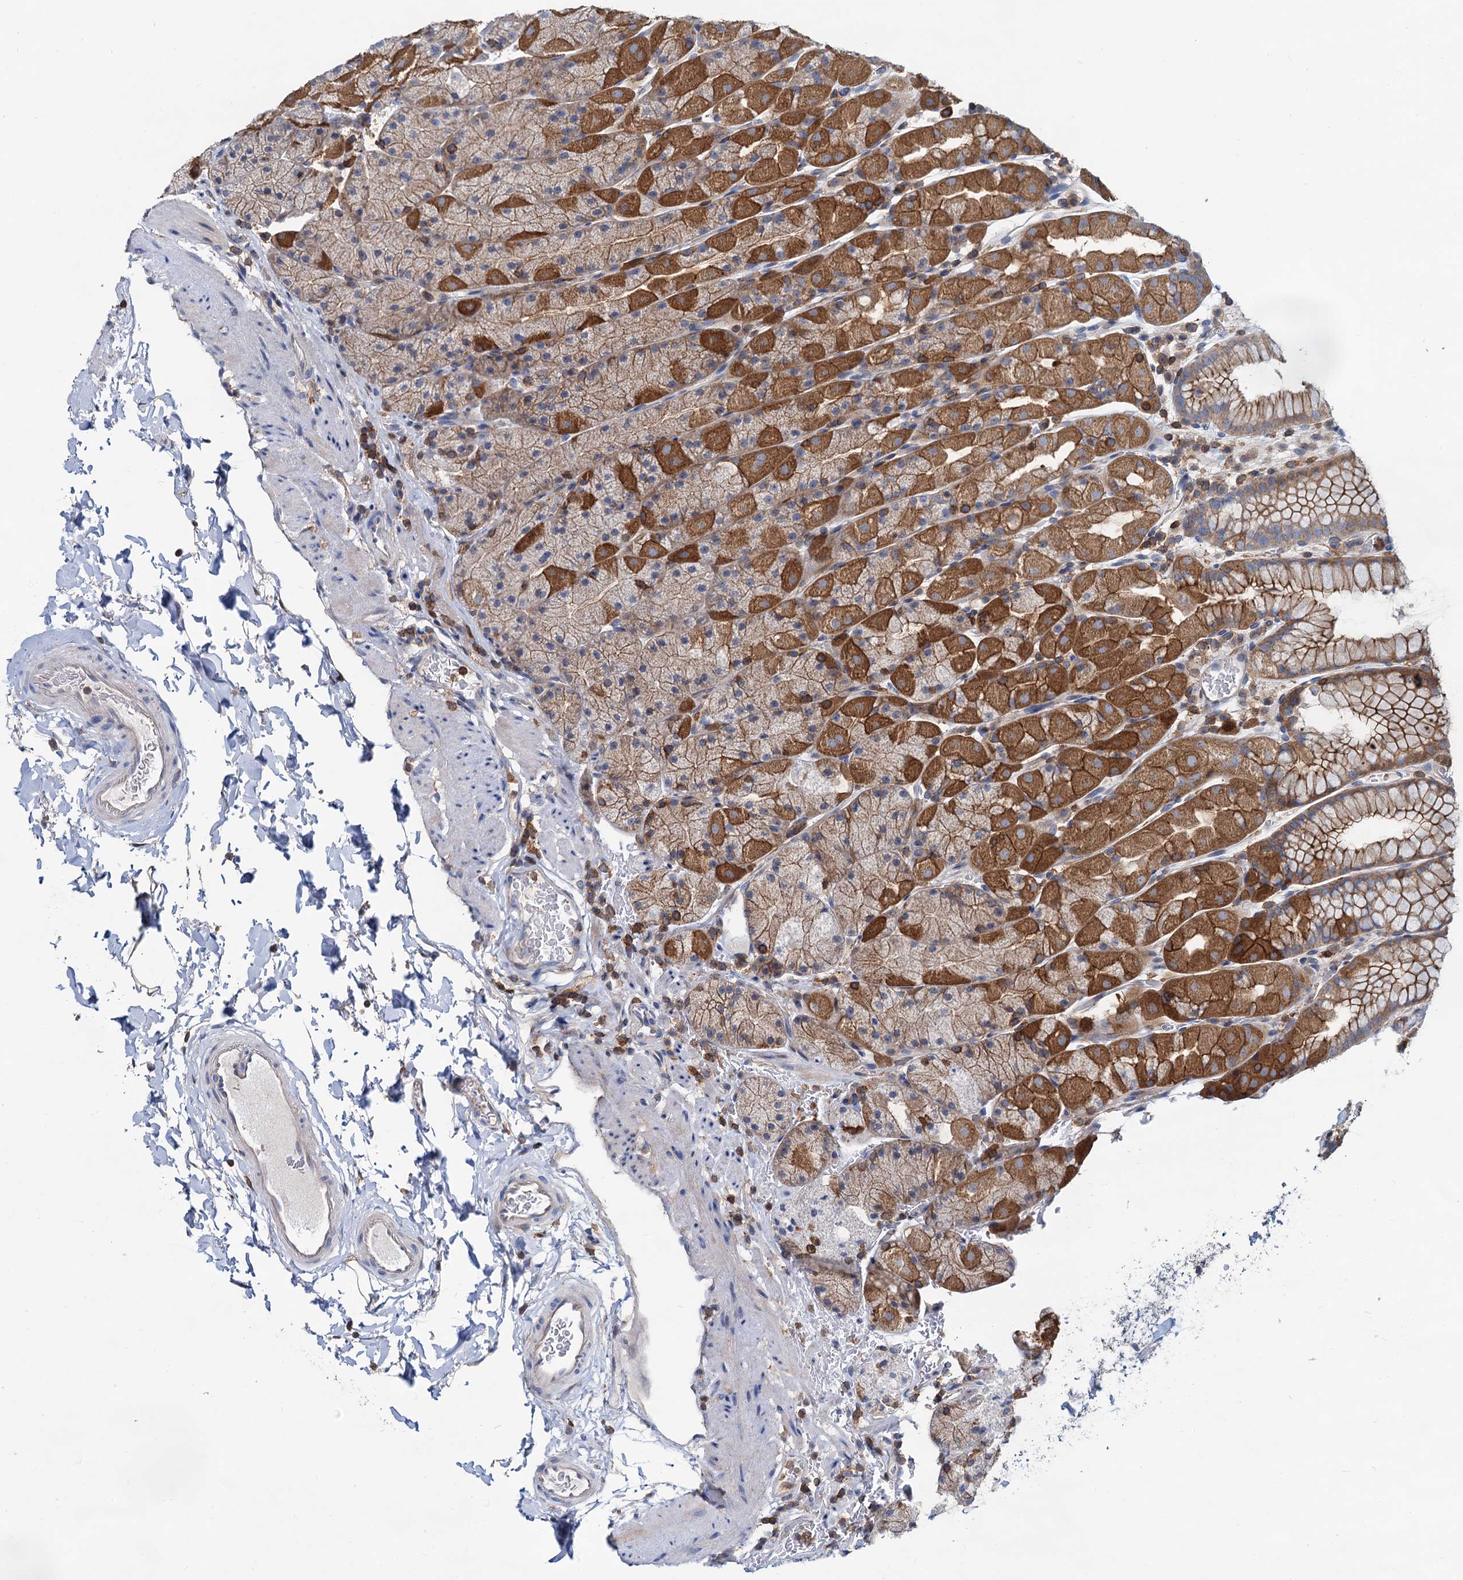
{"staining": {"intensity": "strong", "quantity": ">75%", "location": "cytoplasmic/membranous"}, "tissue": "stomach", "cell_type": "Glandular cells", "image_type": "normal", "snomed": [{"axis": "morphology", "description": "Normal tissue, NOS"}, {"axis": "topography", "description": "Stomach, upper"}, {"axis": "topography", "description": "Stomach, lower"}], "caption": "A high amount of strong cytoplasmic/membranous positivity is identified in about >75% of glandular cells in unremarkable stomach.", "gene": "LRCH4", "patient": {"sex": "male", "age": 67}}